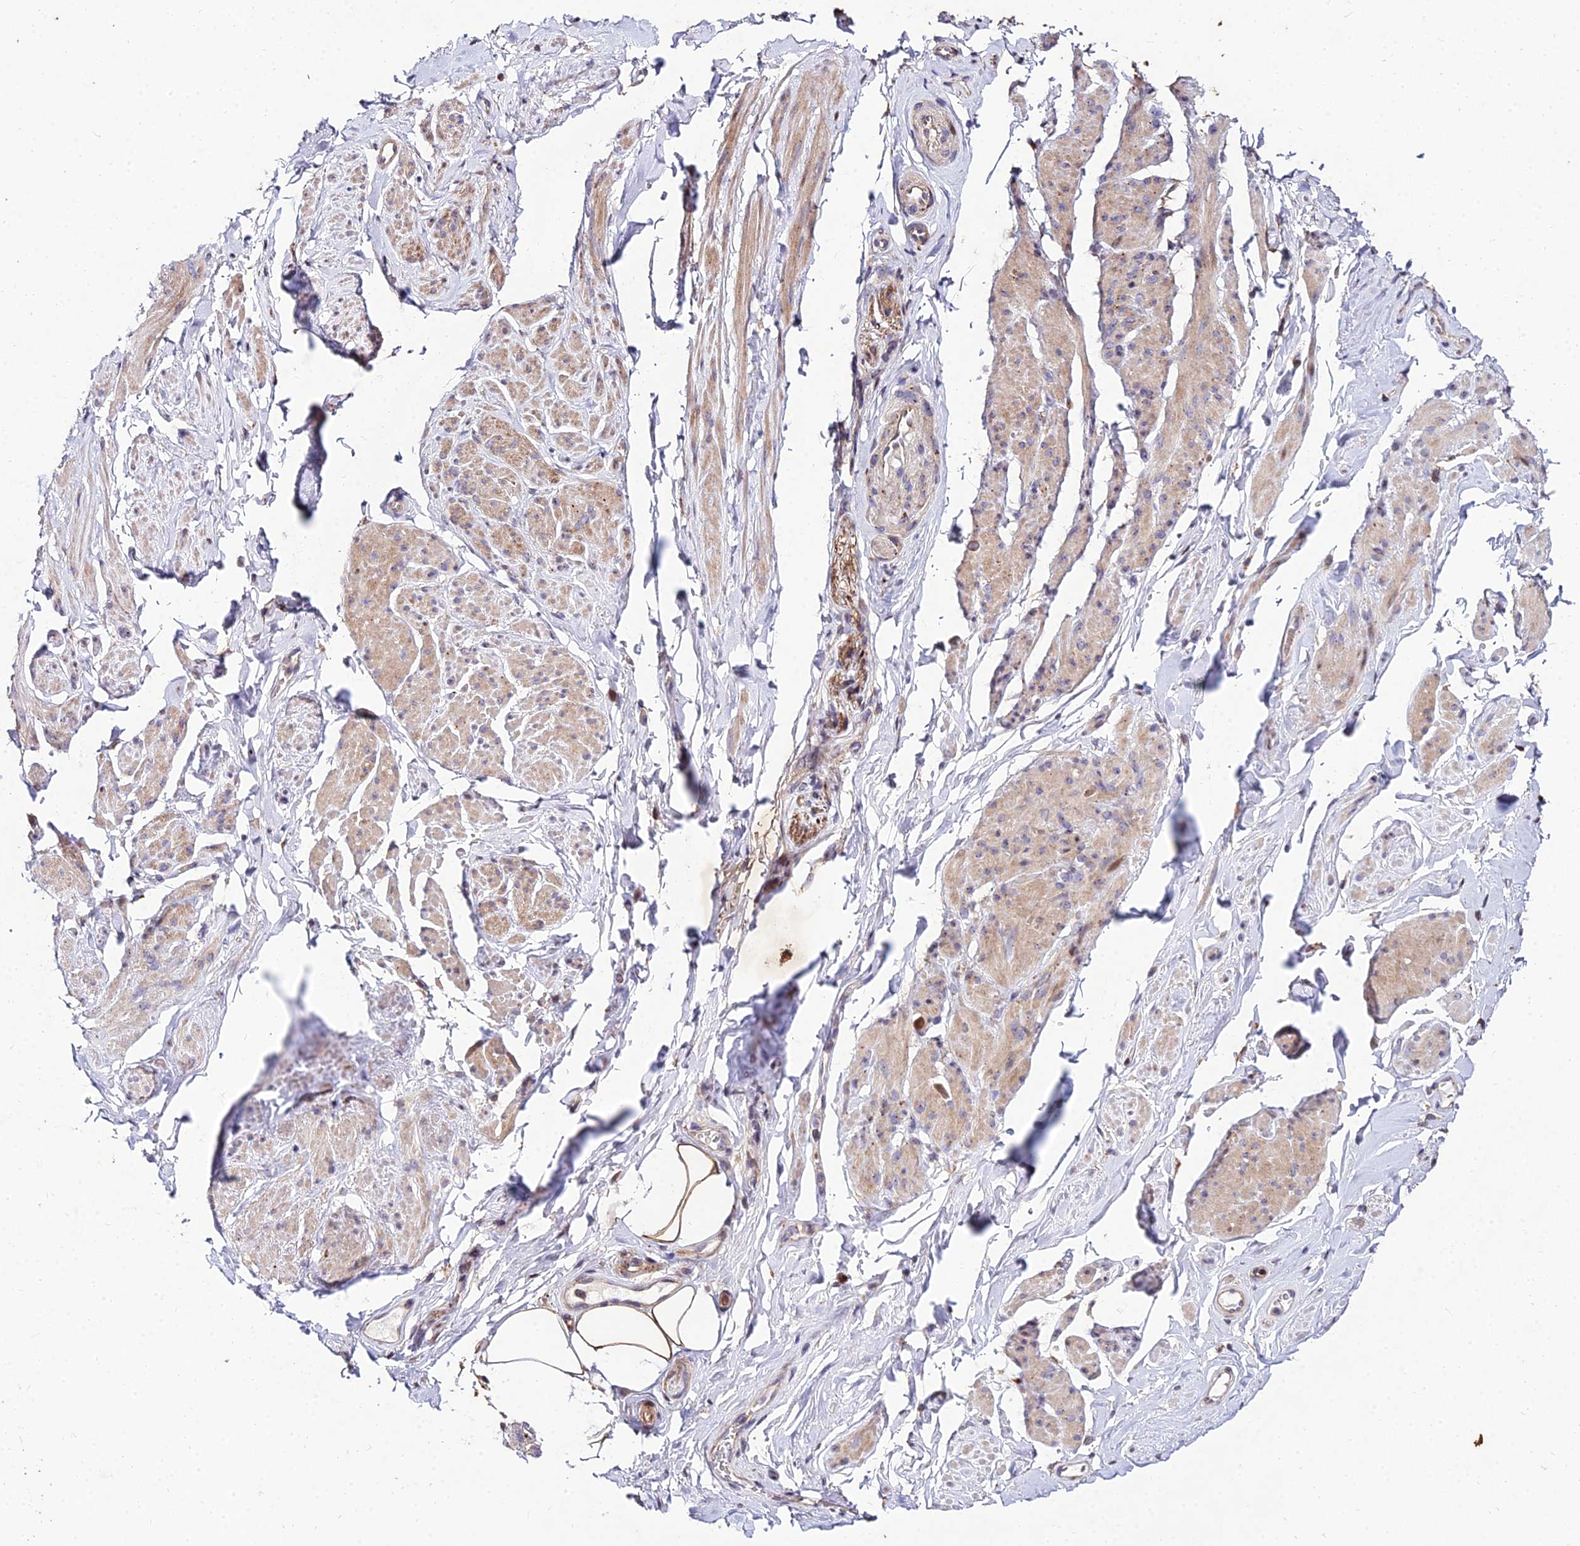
{"staining": {"intensity": "weak", "quantity": "25%-75%", "location": "cytoplasmic/membranous"}, "tissue": "smooth muscle", "cell_type": "Smooth muscle cells", "image_type": "normal", "snomed": [{"axis": "morphology", "description": "Normal tissue, NOS"}, {"axis": "topography", "description": "Smooth muscle"}, {"axis": "topography", "description": "Peripheral nerve tissue"}], "caption": "Unremarkable smooth muscle displays weak cytoplasmic/membranous staining in about 25%-75% of smooth muscle cells.", "gene": "MKKS", "patient": {"sex": "male", "age": 69}}